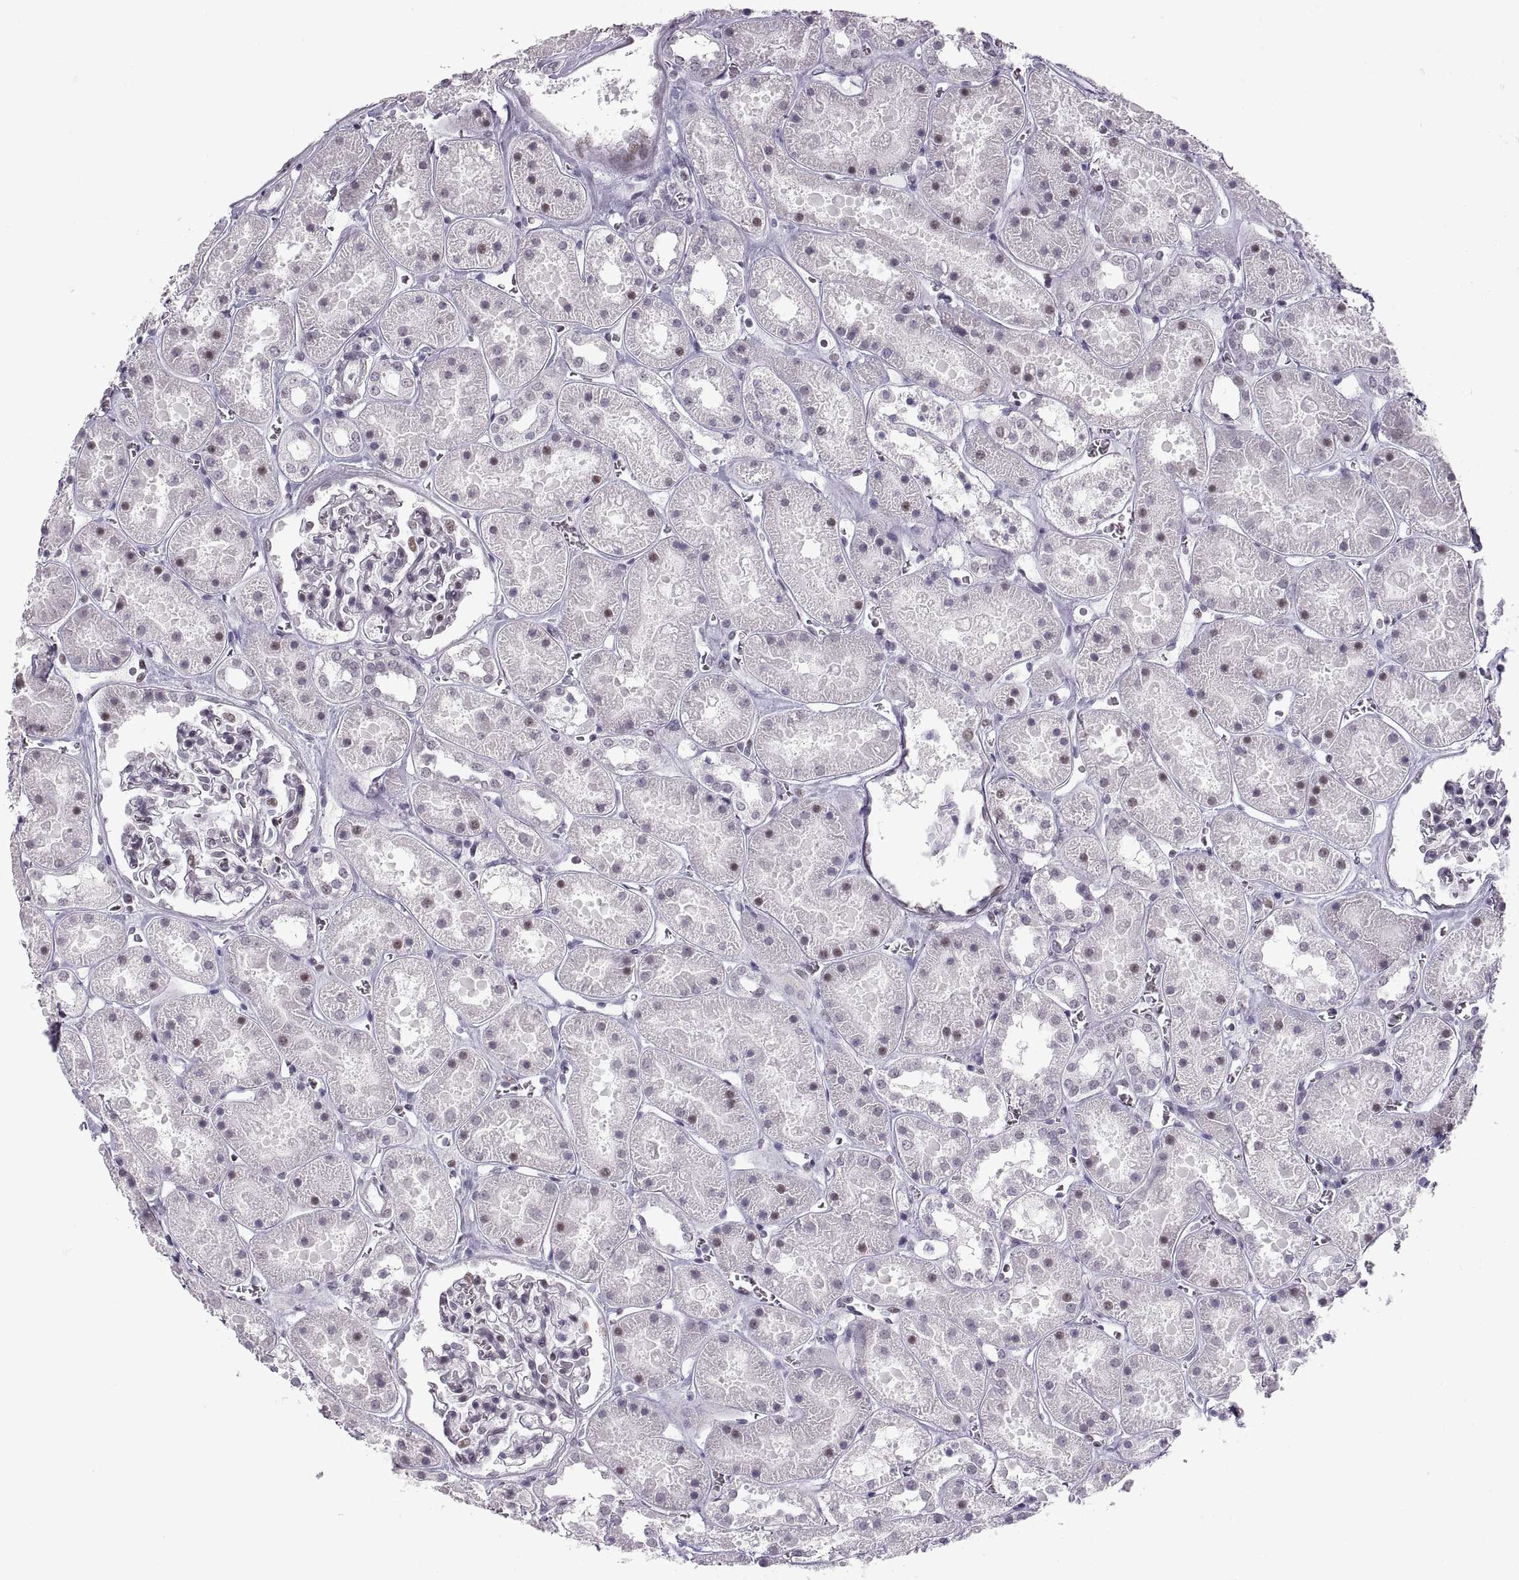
{"staining": {"intensity": "negative", "quantity": "none", "location": "none"}, "tissue": "kidney", "cell_type": "Cells in glomeruli", "image_type": "normal", "snomed": [{"axis": "morphology", "description": "Normal tissue, NOS"}, {"axis": "topography", "description": "Kidney"}], "caption": "Cells in glomeruli are negative for protein expression in unremarkable human kidney. The staining was performed using DAB to visualize the protein expression in brown, while the nuclei were stained in blue with hematoxylin (Magnification: 20x).", "gene": "NANOS3", "patient": {"sex": "female", "age": 41}}